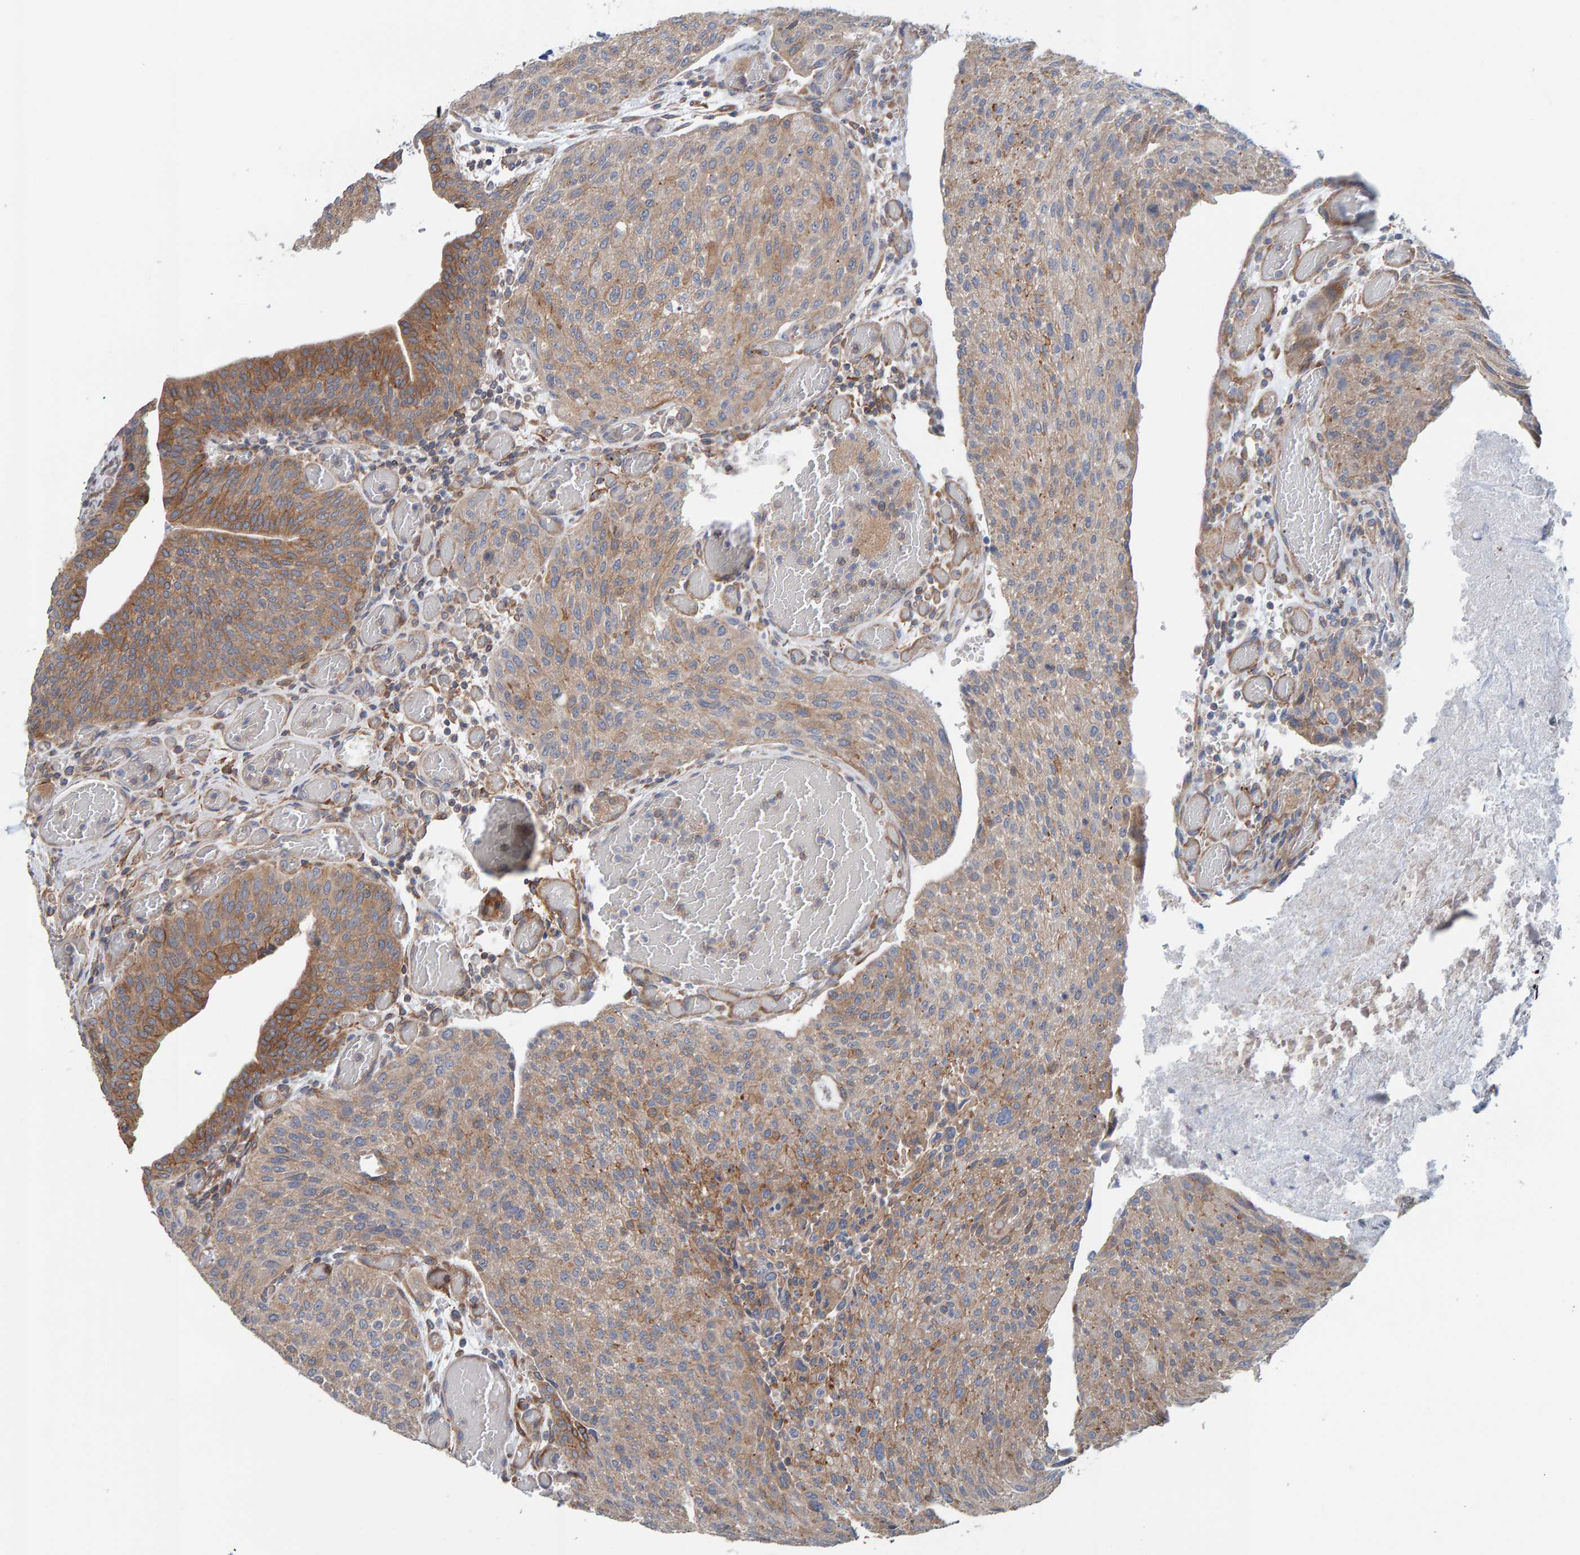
{"staining": {"intensity": "moderate", "quantity": ">75%", "location": "cytoplasmic/membranous"}, "tissue": "urothelial cancer", "cell_type": "Tumor cells", "image_type": "cancer", "snomed": [{"axis": "morphology", "description": "Urothelial carcinoma, Low grade"}, {"axis": "morphology", "description": "Urothelial carcinoma, High grade"}, {"axis": "topography", "description": "Urinary bladder"}], "caption": "An immunohistochemistry photomicrograph of neoplastic tissue is shown. Protein staining in brown shows moderate cytoplasmic/membranous positivity in urothelial cancer within tumor cells.", "gene": "RGP1", "patient": {"sex": "male", "age": 35}}